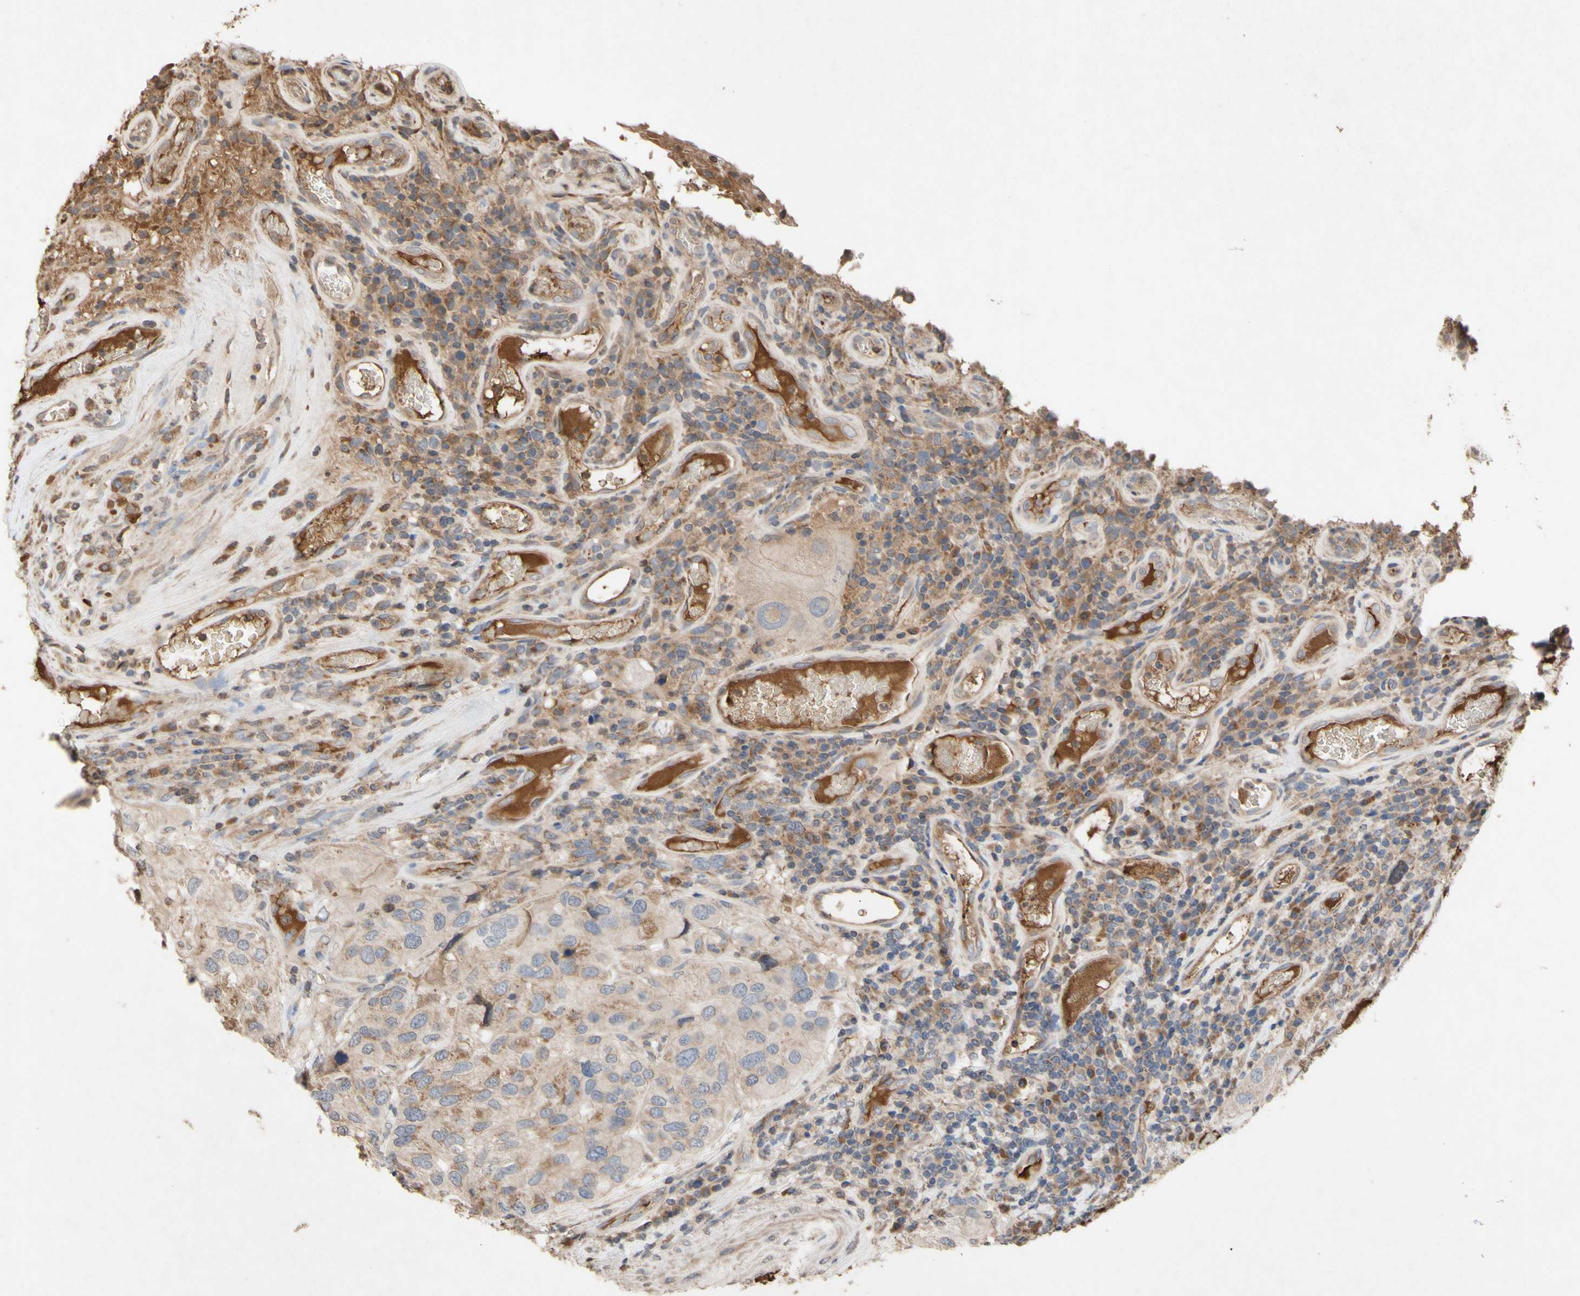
{"staining": {"intensity": "moderate", "quantity": ">75%", "location": "cytoplasmic/membranous"}, "tissue": "urothelial cancer", "cell_type": "Tumor cells", "image_type": "cancer", "snomed": [{"axis": "morphology", "description": "Urothelial carcinoma, High grade"}, {"axis": "topography", "description": "Urinary bladder"}], "caption": "Moderate cytoplasmic/membranous staining is present in approximately >75% of tumor cells in urothelial carcinoma (high-grade).", "gene": "NECTIN3", "patient": {"sex": "female", "age": 64}}